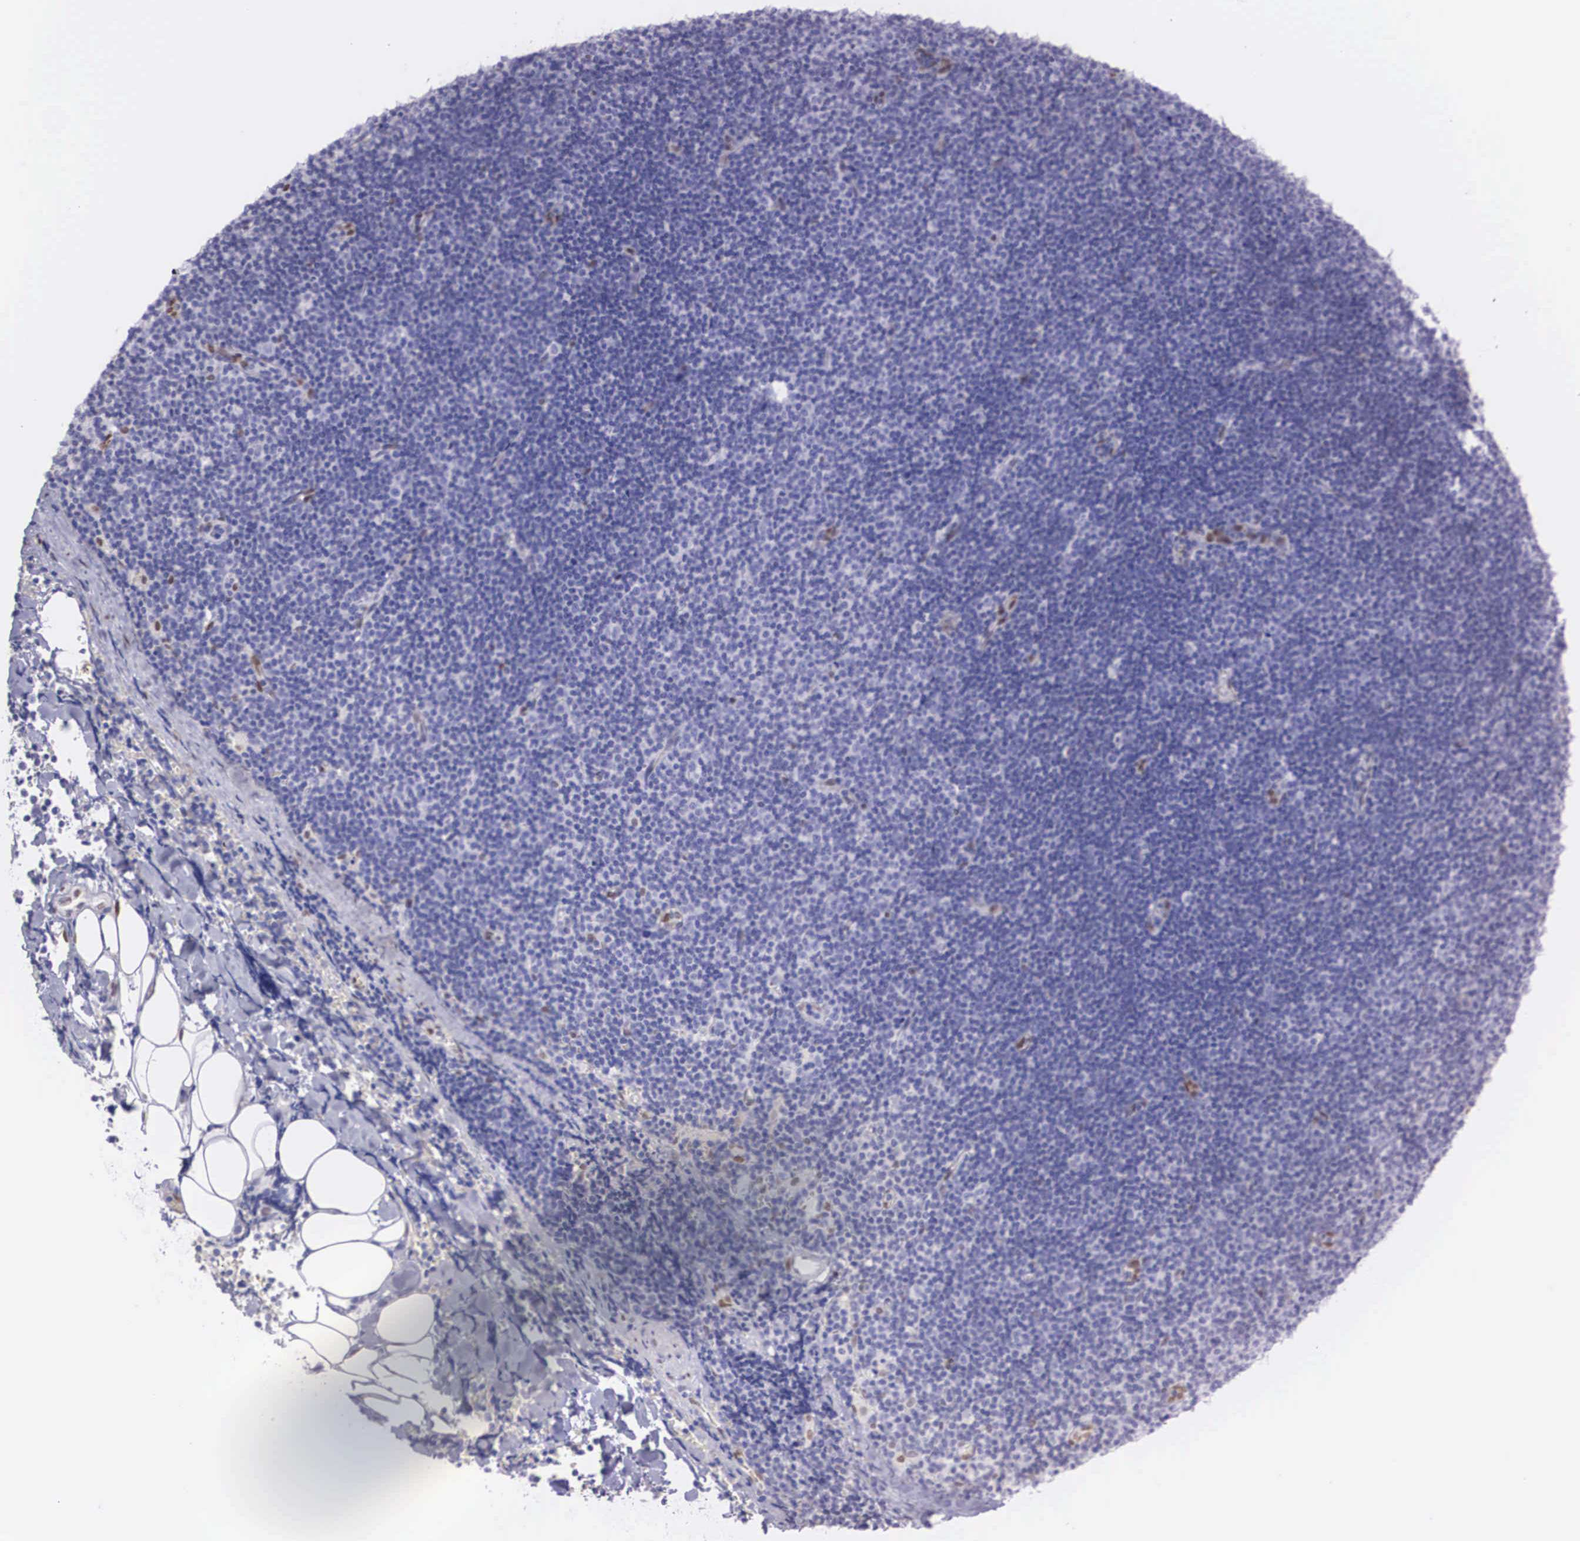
{"staining": {"intensity": "negative", "quantity": "none", "location": "none"}, "tissue": "lymphoma", "cell_type": "Tumor cells", "image_type": "cancer", "snomed": [{"axis": "morphology", "description": "Malignant lymphoma, non-Hodgkin's type, Low grade"}, {"axis": "topography", "description": "Lymph node"}], "caption": "This is an immunohistochemistry (IHC) micrograph of lymphoma. There is no staining in tumor cells.", "gene": "HMGN5", "patient": {"sex": "male", "age": 57}}